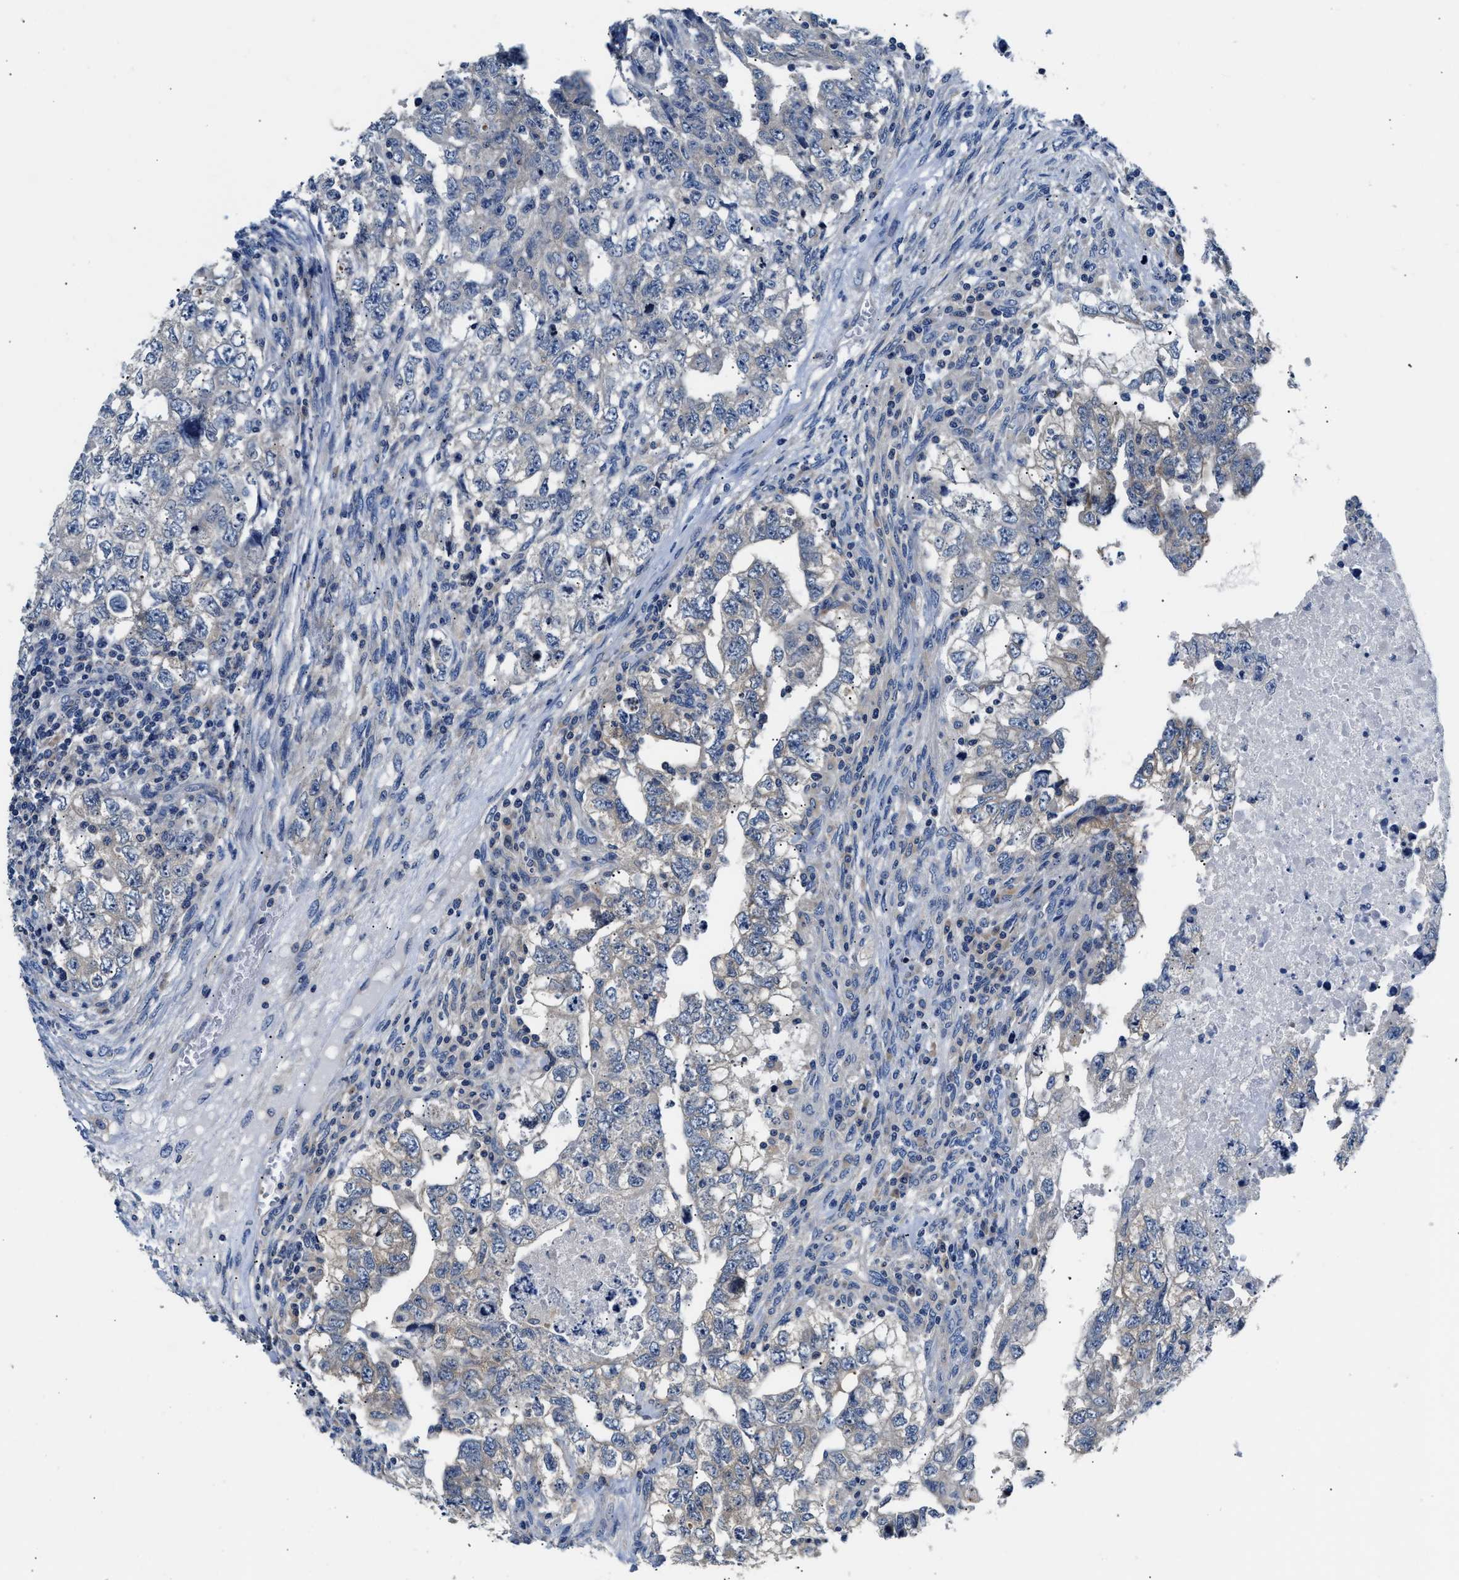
{"staining": {"intensity": "negative", "quantity": "none", "location": "none"}, "tissue": "testis cancer", "cell_type": "Tumor cells", "image_type": "cancer", "snomed": [{"axis": "morphology", "description": "Carcinoma, Embryonal, NOS"}, {"axis": "topography", "description": "Testis"}], "caption": "DAB (3,3'-diaminobenzidine) immunohistochemical staining of human embryonal carcinoma (testis) exhibits no significant staining in tumor cells.", "gene": "FAM185A", "patient": {"sex": "male", "age": 36}}